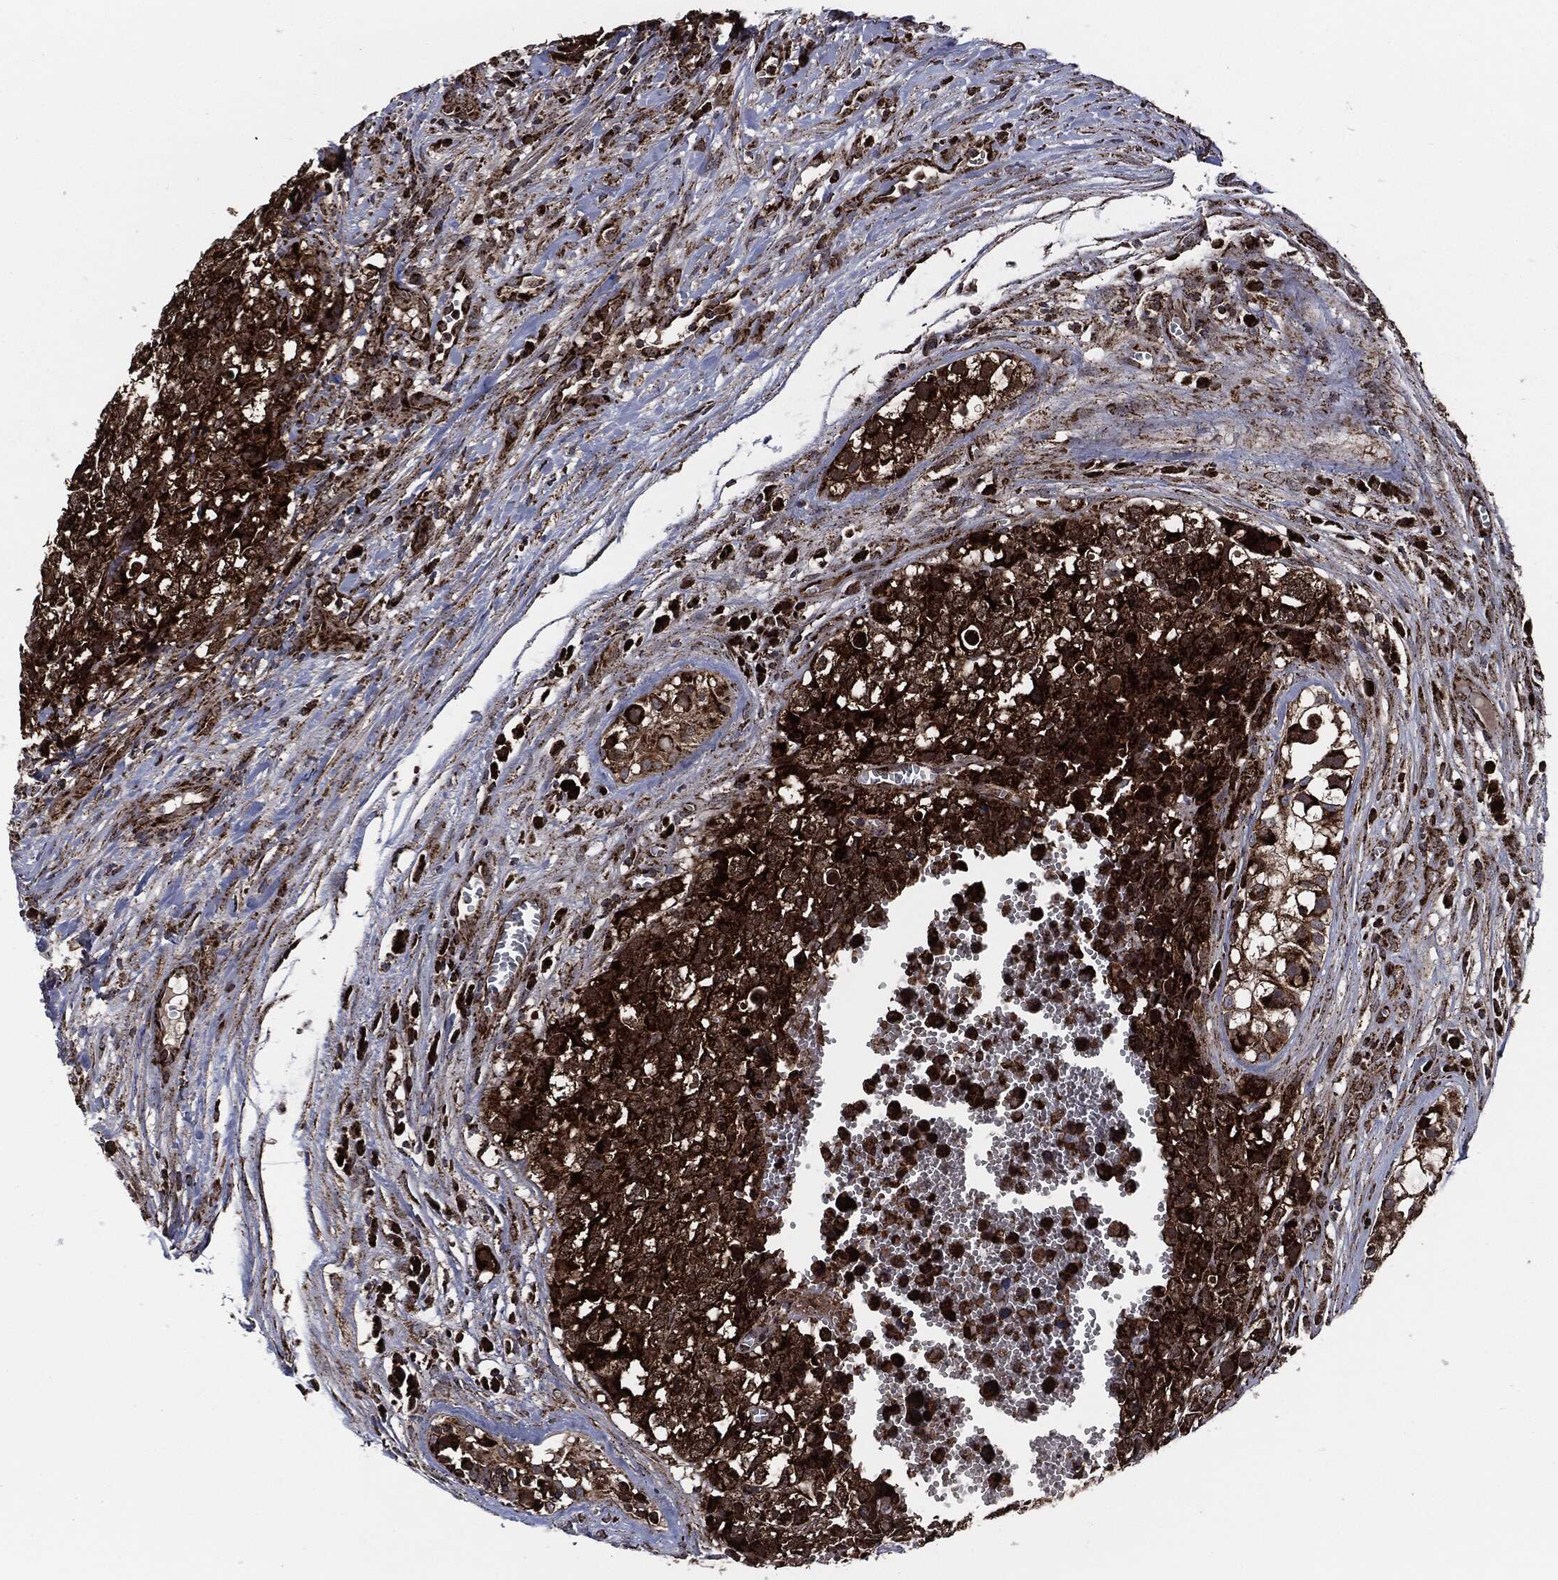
{"staining": {"intensity": "strong", "quantity": ">75%", "location": "cytoplasmic/membranous"}, "tissue": "testis cancer", "cell_type": "Tumor cells", "image_type": "cancer", "snomed": [{"axis": "morphology", "description": "Carcinoma, Embryonal, NOS"}, {"axis": "topography", "description": "Testis"}], "caption": "Immunohistochemistry (DAB) staining of embryonal carcinoma (testis) exhibits strong cytoplasmic/membranous protein positivity in about >75% of tumor cells.", "gene": "FH", "patient": {"sex": "male", "age": 23}}